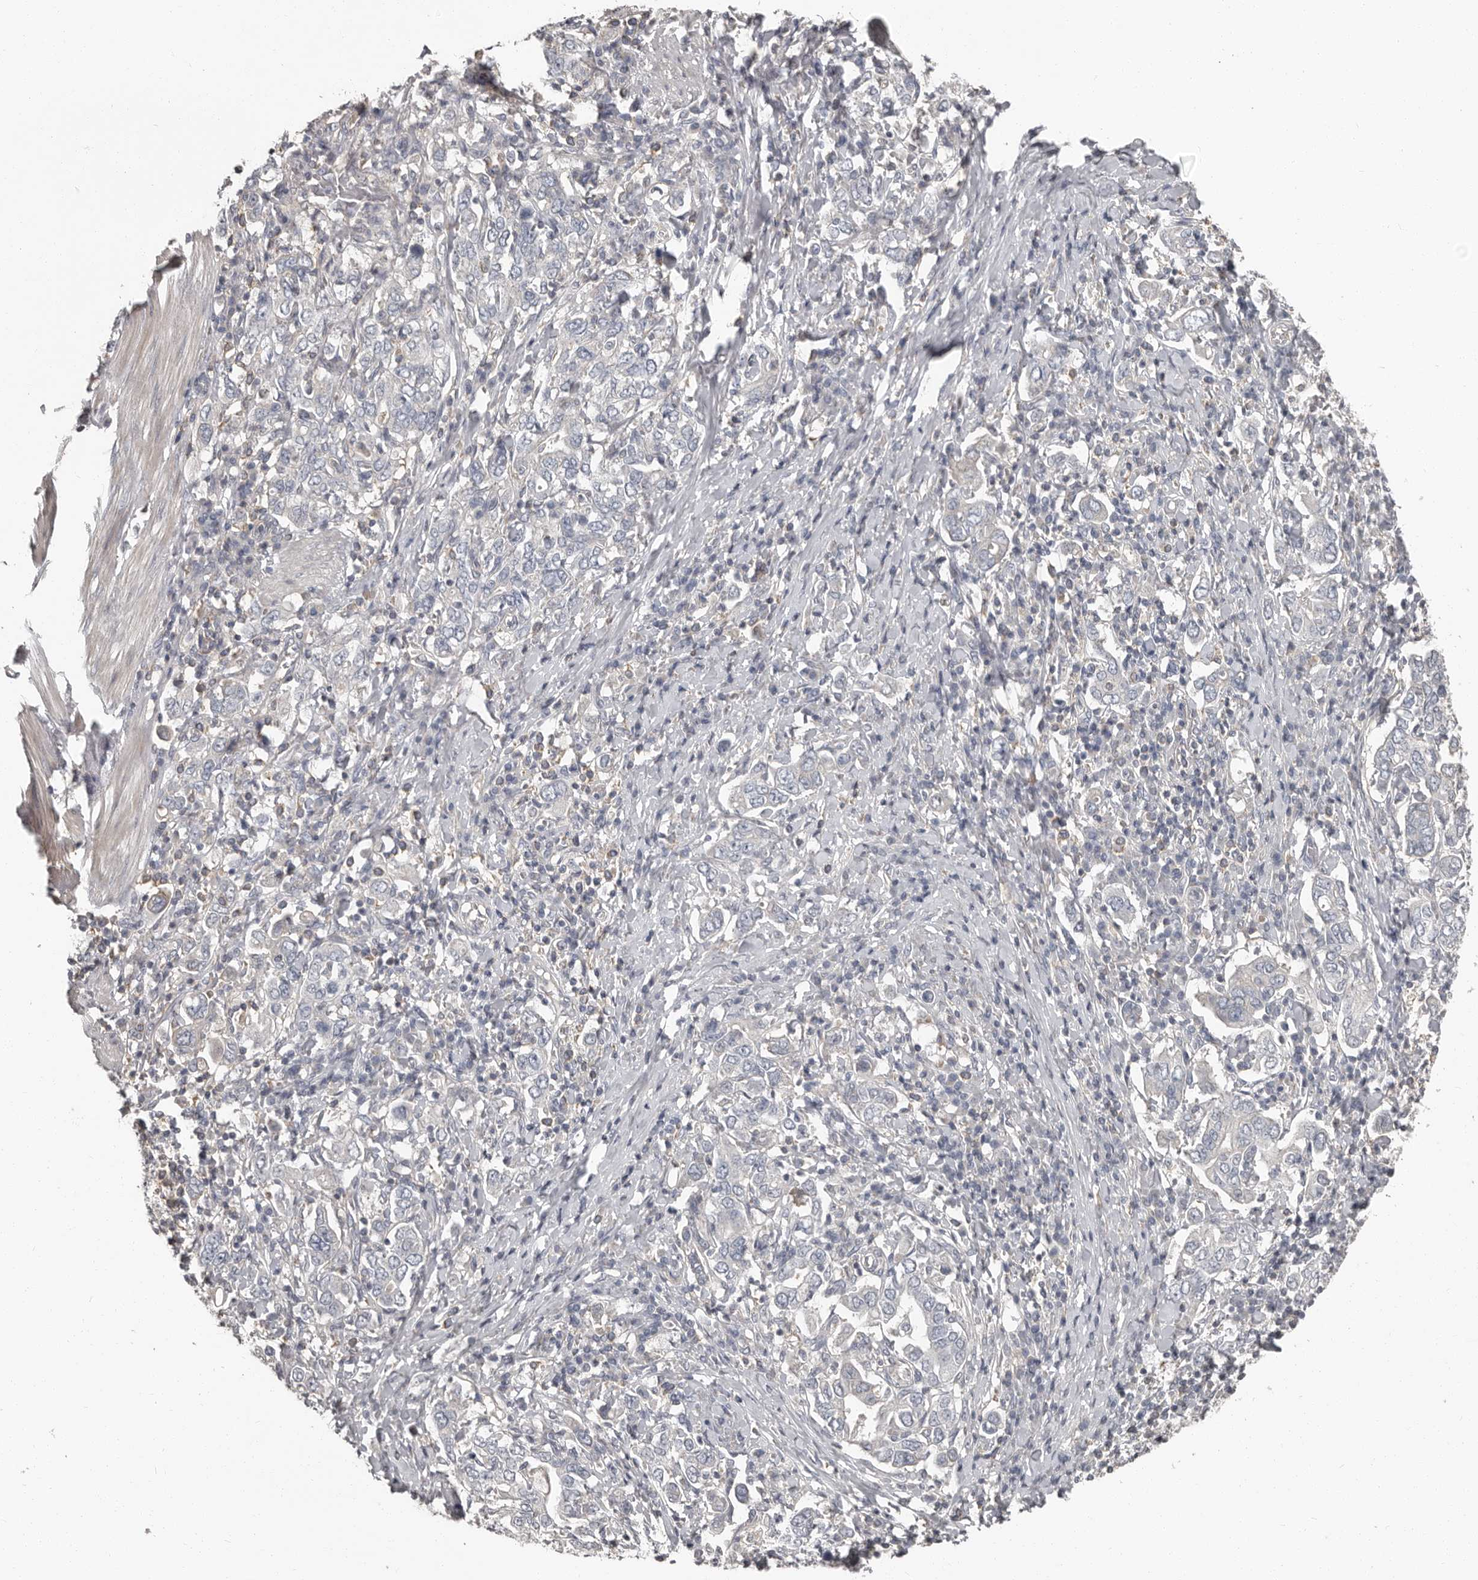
{"staining": {"intensity": "negative", "quantity": "none", "location": "none"}, "tissue": "stomach cancer", "cell_type": "Tumor cells", "image_type": "cancer", "snomed": [{"axis": "morphology", "description": "Adenocarcinoma, NOS"}, {"axis": "topography", "description": "Stomach, upper"}], "caption": "This image is of stomach adenocarcinoma stained with IHC to label a protein in brown with the nuclei are counter-stained blue. There is no positivity in tumor cells.", "gene": "CA6", "patient": {"sex": "male", "age": 62}}